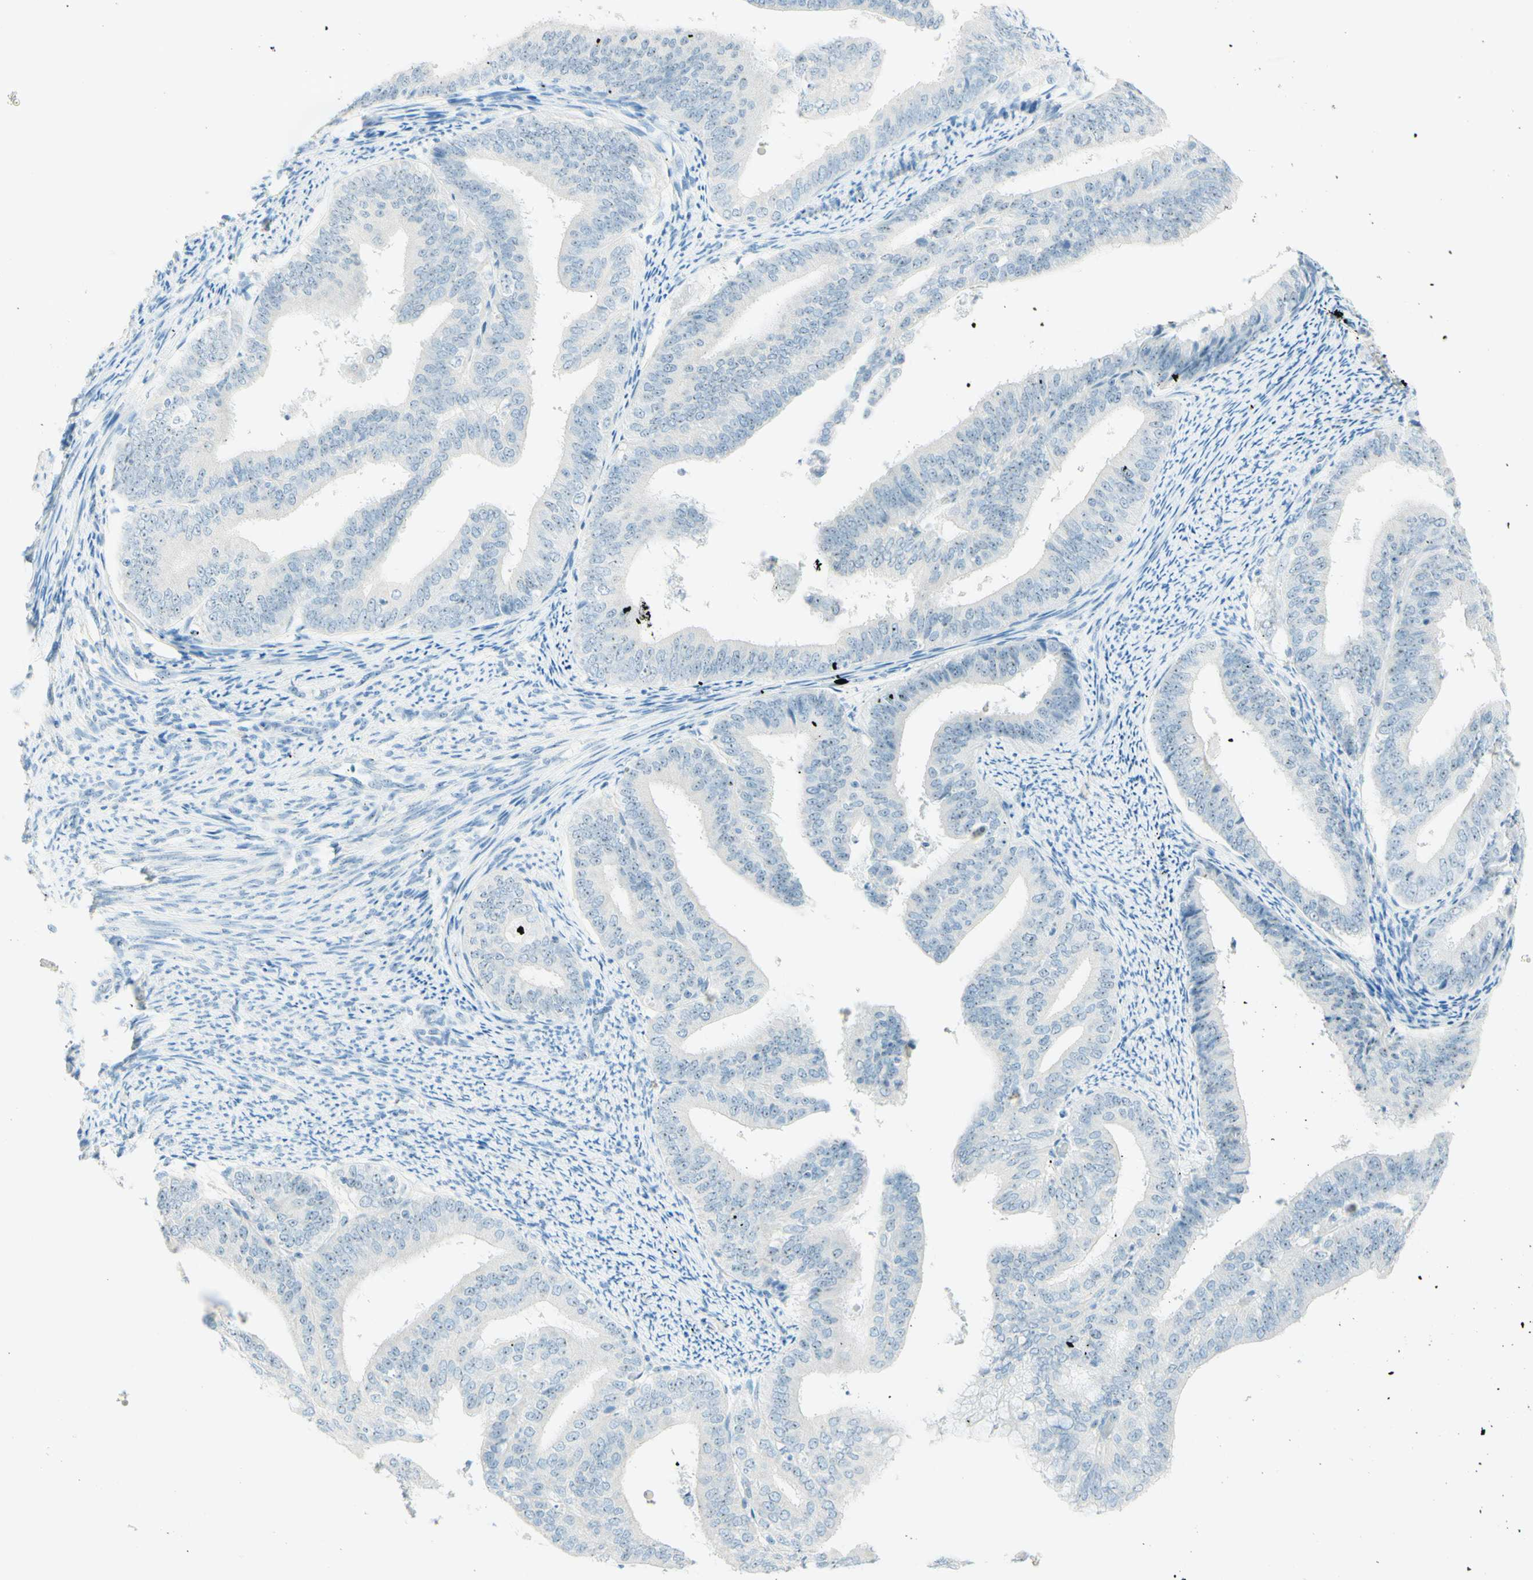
{"staining": {"intensity": "negative", "quantity": "none", "location": "none"}, "tissue": "endometrial cancer", "cell_type": "Tumor cells", "image_type": "cancer", "snomed": [{"axis": "morphology", "description": "Adenocarcinoma, NOS"}, {"axis": "topography", "description": "Endometrium"}], "caption": "This is an immunohistochemistry photomicrograph of human adenocarcinoma (endometrial). There is no staining in tumor cells.", "gene": "FMR1NB", "patient": {"sex": "female", "age": 63}}